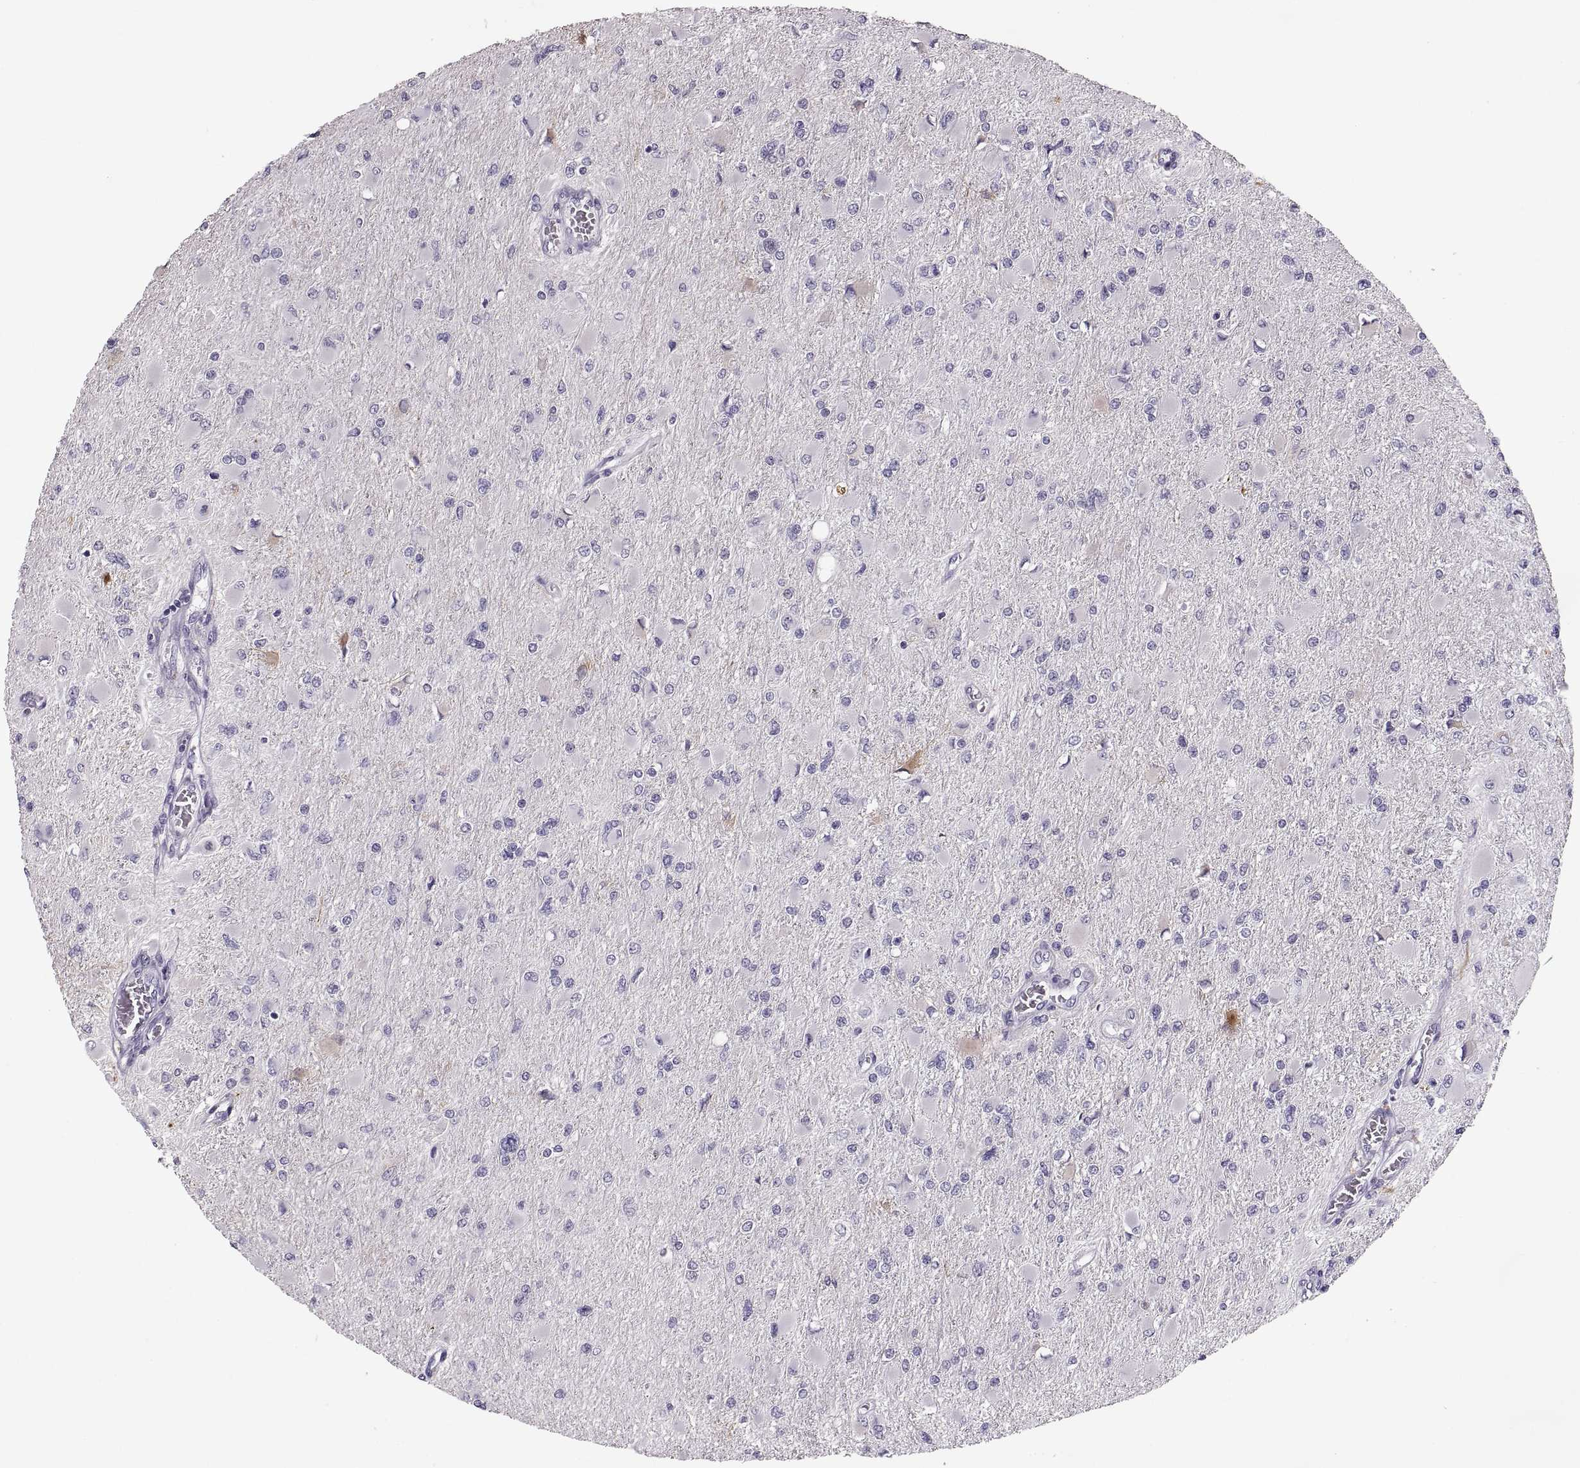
{"staining": {"intensity": "negative", "quantity": "none", "location": "none"}, "tissue": "glioma", "cell_type": "Tumor cells", "image_type": "cancer", "snomed": [{"axis": "morphology", "description": "Glioma, malignant, High grade"}, {"axis": "topography", "description": "Cerebral cortex"}], "caption": "Tumor cells are negative for brown protein staining in glioma.", "gene": "MAGEB18", "patient": {"sex": "female", "age": 36}}